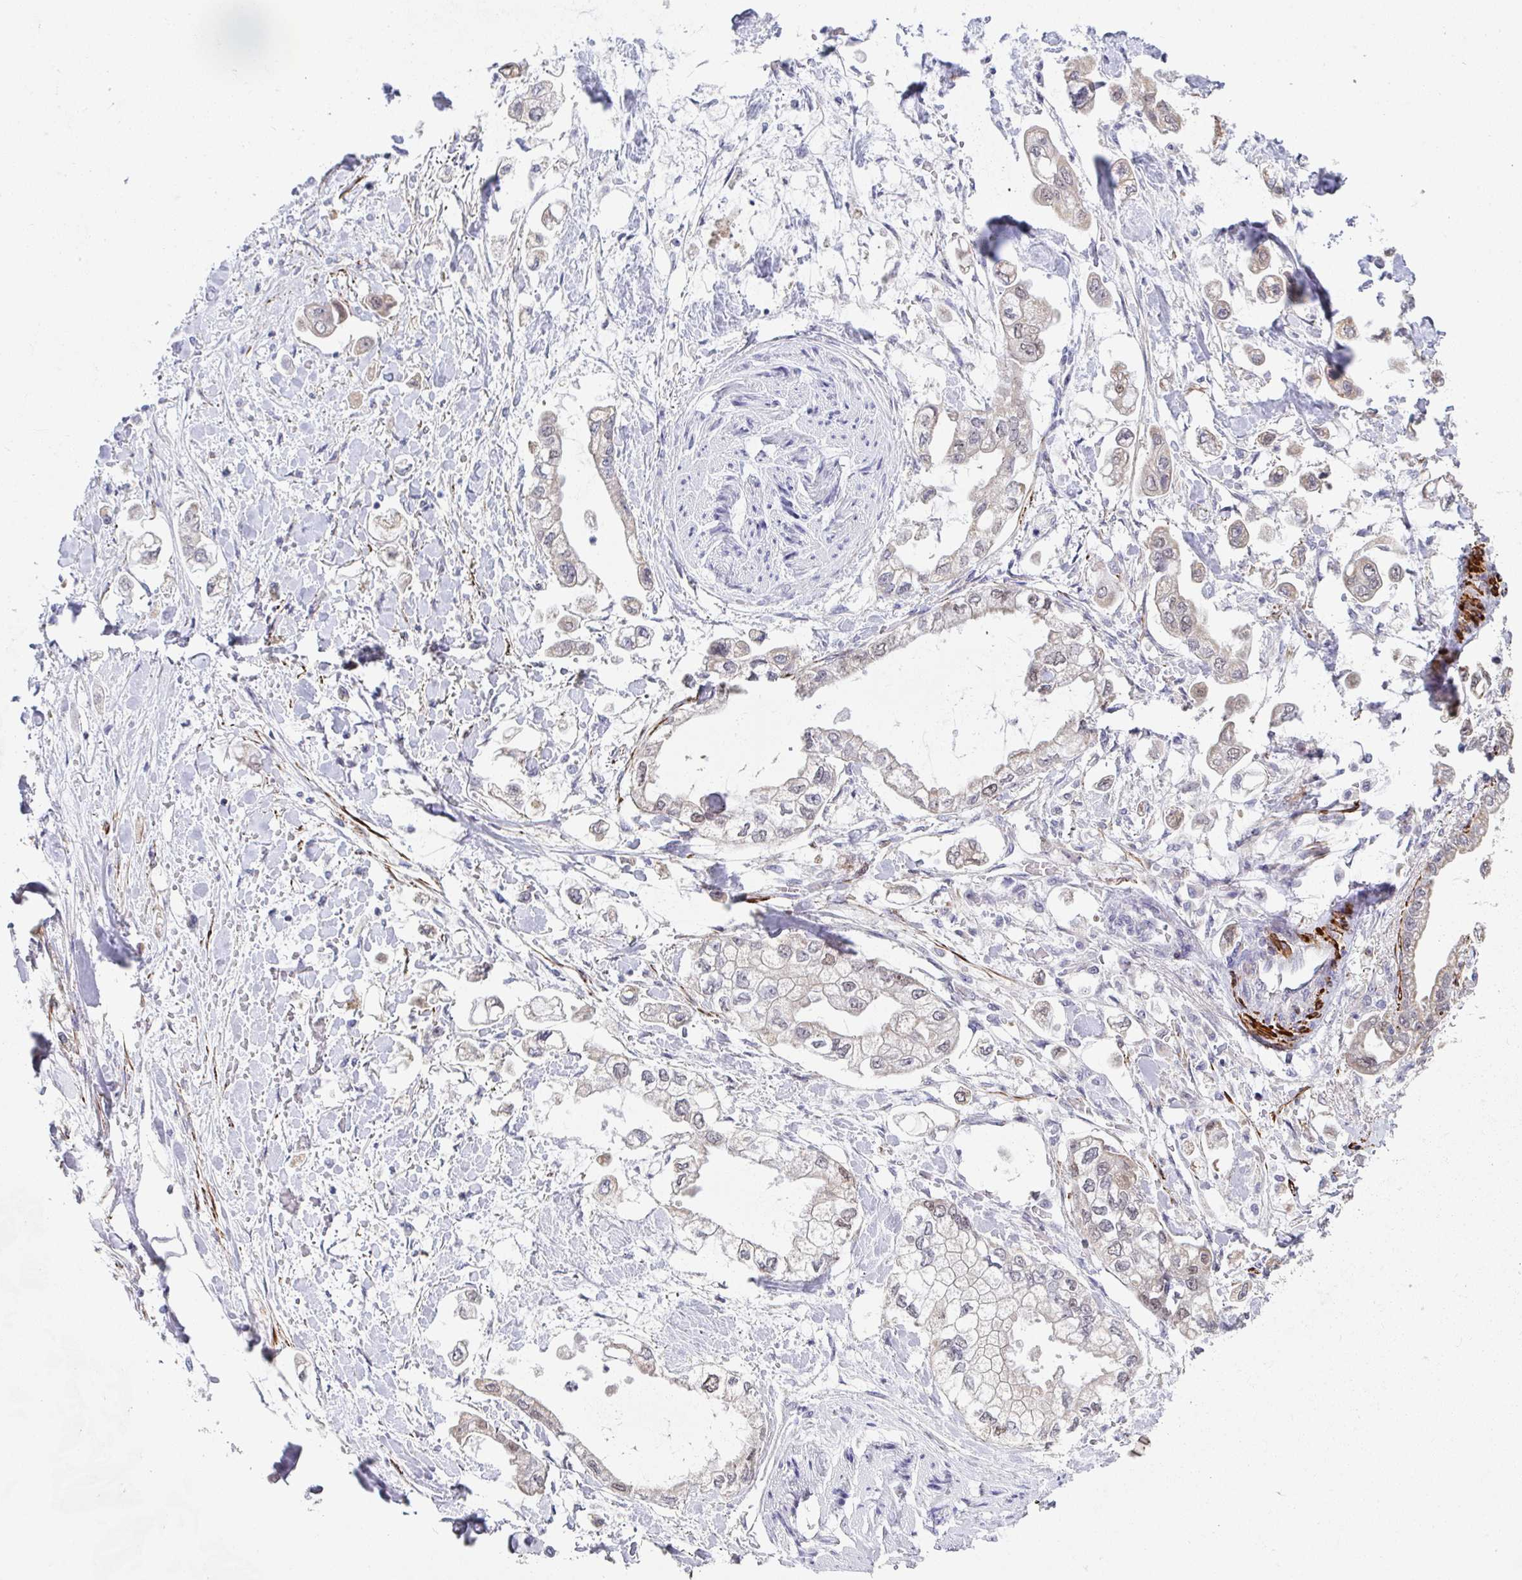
{"staining": {"intensity": "negative", "quantity": "none", "location": "none"}, "tissue": "stomach cancer", "cell_type": "Tumor cells", "image_type": "cancer", "snomed": [{"axis": "morphology", "description": "Adenocarcinoma, NOS"}, {"axis": "topography", "description": "Stomach"}], "caption": "Immunohistochemistry (IHC) histopathology image of neoplastic tissue: stomach cancer stained with DAB (3,3'-diaminobenzidine) displays no significant protein expression in tumor cells.", "gene": "GINS2", "patient": {"sex": "male", "age": 62}}